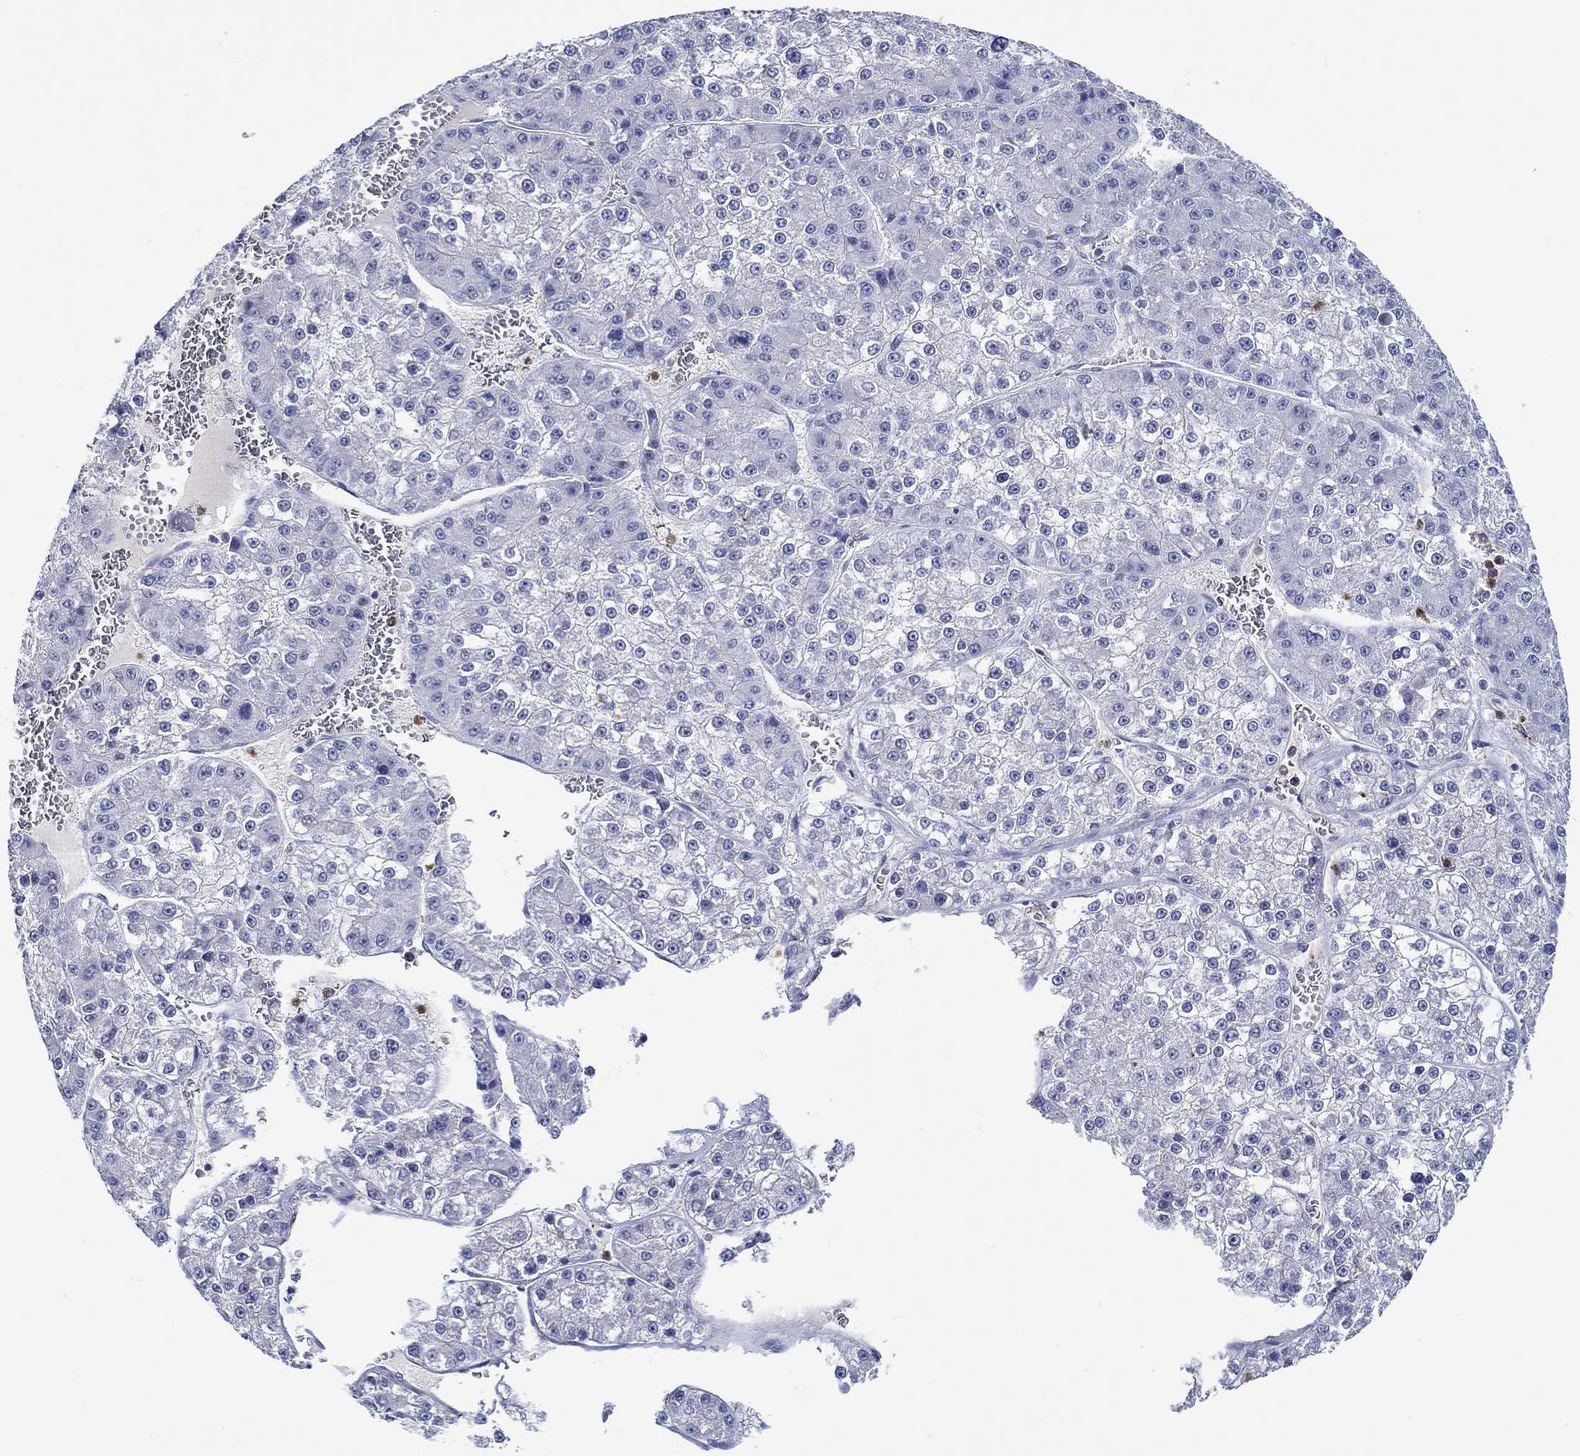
{"staining": {"intensity": "negative", "quantity": "none", "location": "none"}, "tissue": "liver cancer", "cell_type": "Tumor cells", "image_type": "cancer", "snomed": [{"axis": "morphology", "description": "Carcinoma, Hepatocellular, NOS"}, {"axis": "topography", "description": "Liver"}], "caption": "Immunohistochemical staining of human liver hepatocellular carcinoma reveals no significant positivity in tumor cells.", "gene": "EPX", "patient": {"sex": "female", "age": 73}}